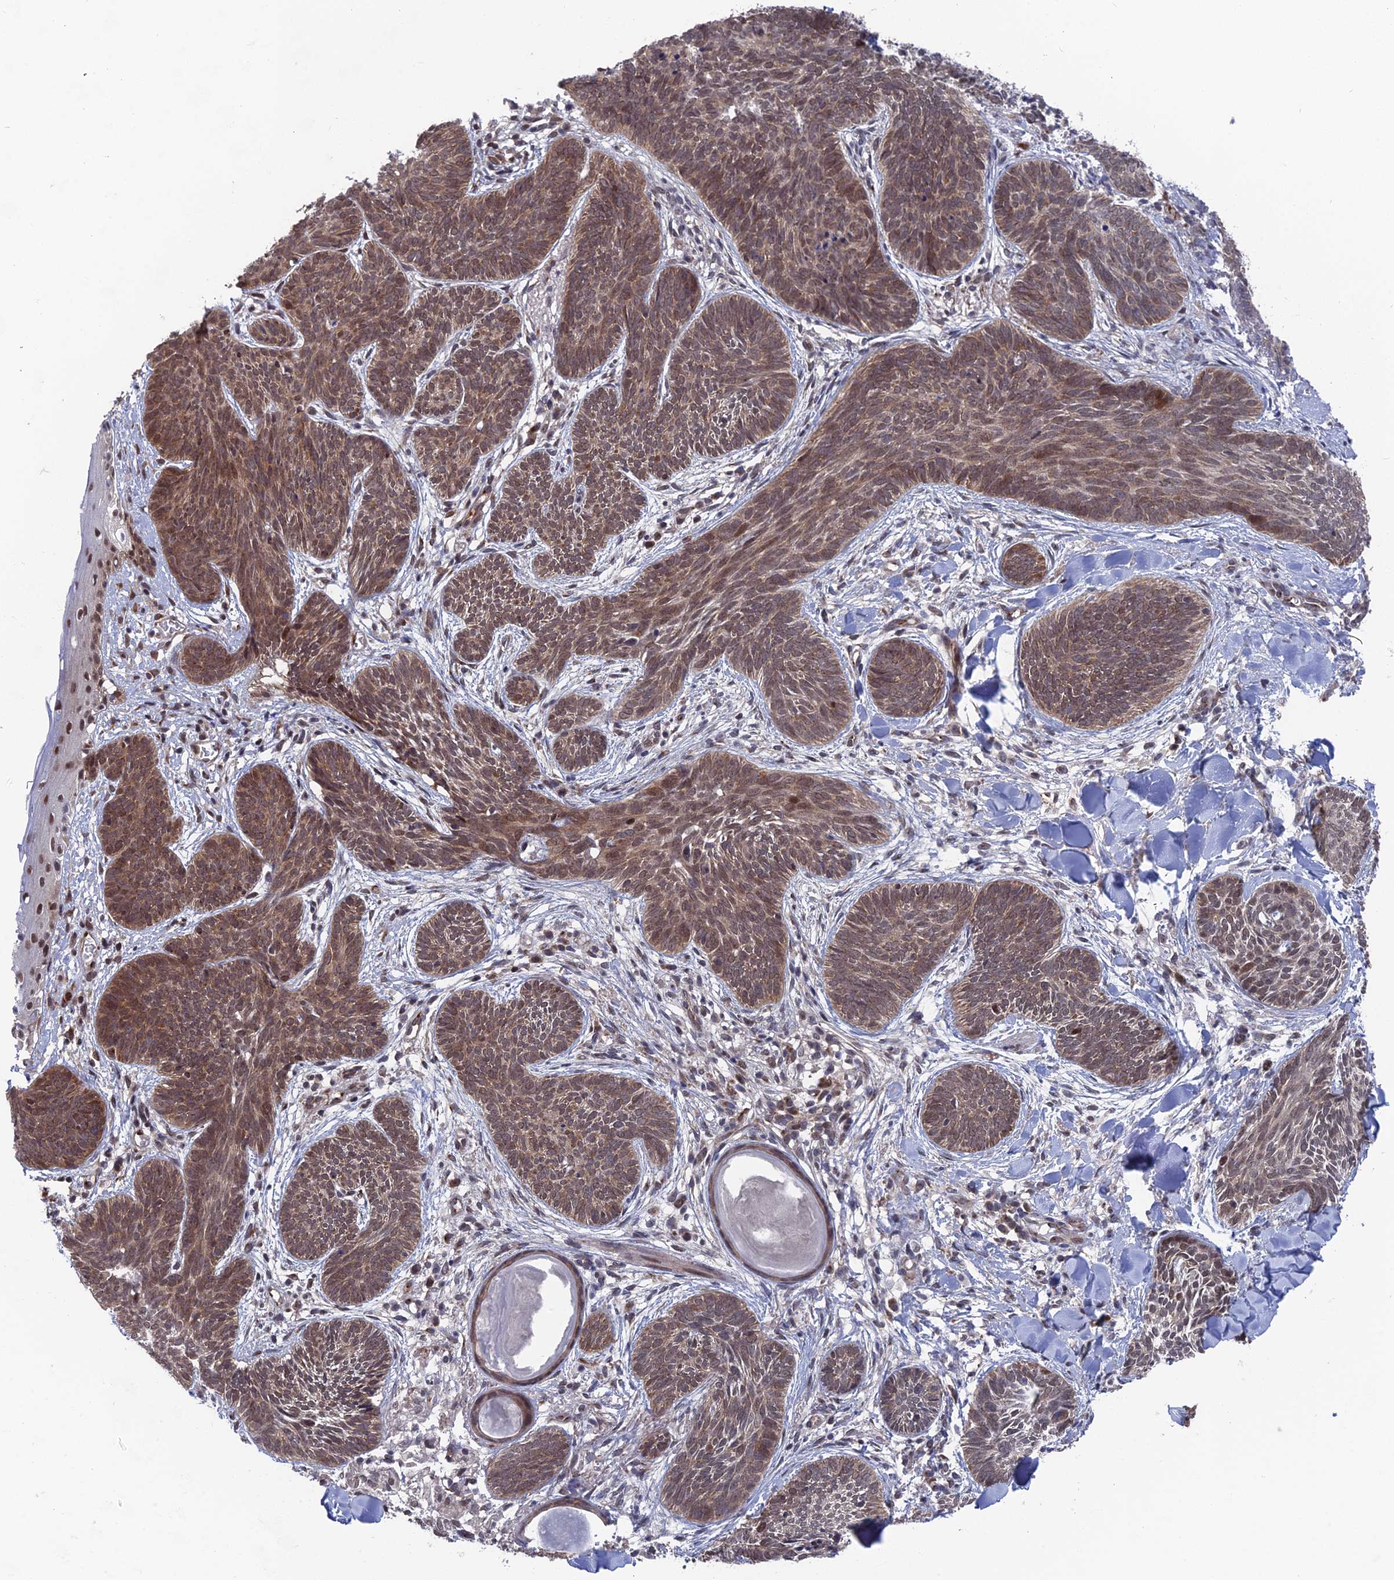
{"staining": {"intensity": "moderate", "quantity": ">75%", "location": "nuclear"}, "tissue": "skin cancer", "cell_type": "Tumor cells", "image_type": "cancer", "snomed": [{"axis": "morphology", "description": "Basal cell carcinoma"}, {"axis": "topography", "description": "Skin"}], "caption": "Brown immunohistochemical staining in human skin basal cell carcinoma displays moderate nuclear expression in about >75% of tumor cells. (Brightfield microscopy of DAB IHC at high magnification).", "gene": "FHIP2A", "patient": {"sex": "female", "age": 81}}